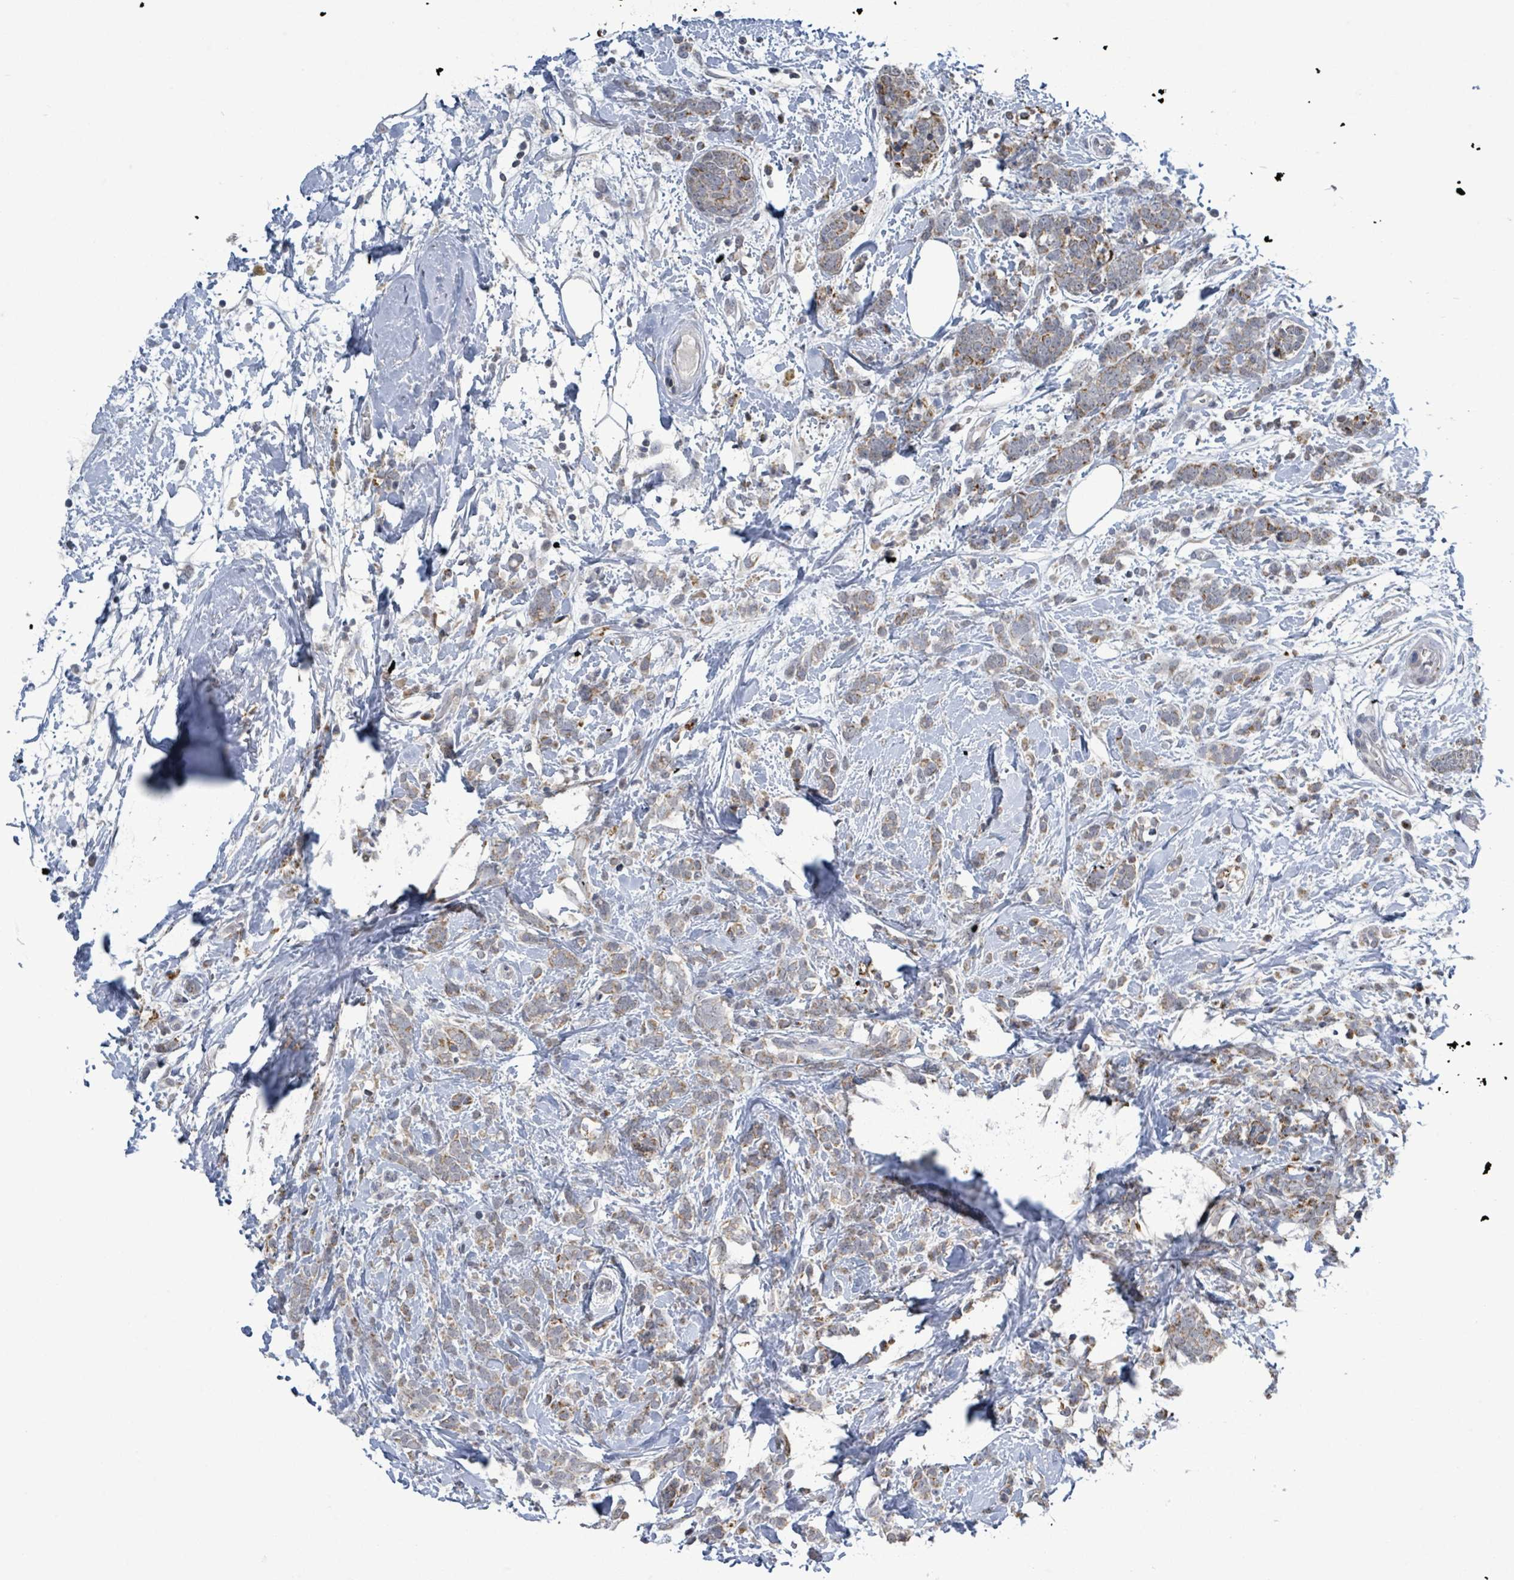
{"staining": {"intensity": "weak", "quantity": ">75%", "location": "cytoplasmic/membranous"}, "tissue": "breast cancer", "cell_type": "Tumor cells", "image_type": "cancer", "snomed": [{"axis": "morphology", "description": "Lobular carcinoma"}, {"axis": "topography", "description": "Breast"}], "caption": "Protein analysis of lobular carcinoma (breast) tissue exhibits weak cytoplasmic/membranous expression in about >75% of tumor cells. The staining was performed using DAB to visualize the protein expression in brown, while the nuclei were stained in blue with hematoxylin (Magnification: 20x).", "gene": "COQ10B", "patient": {"sex": "female", "age": 58}}